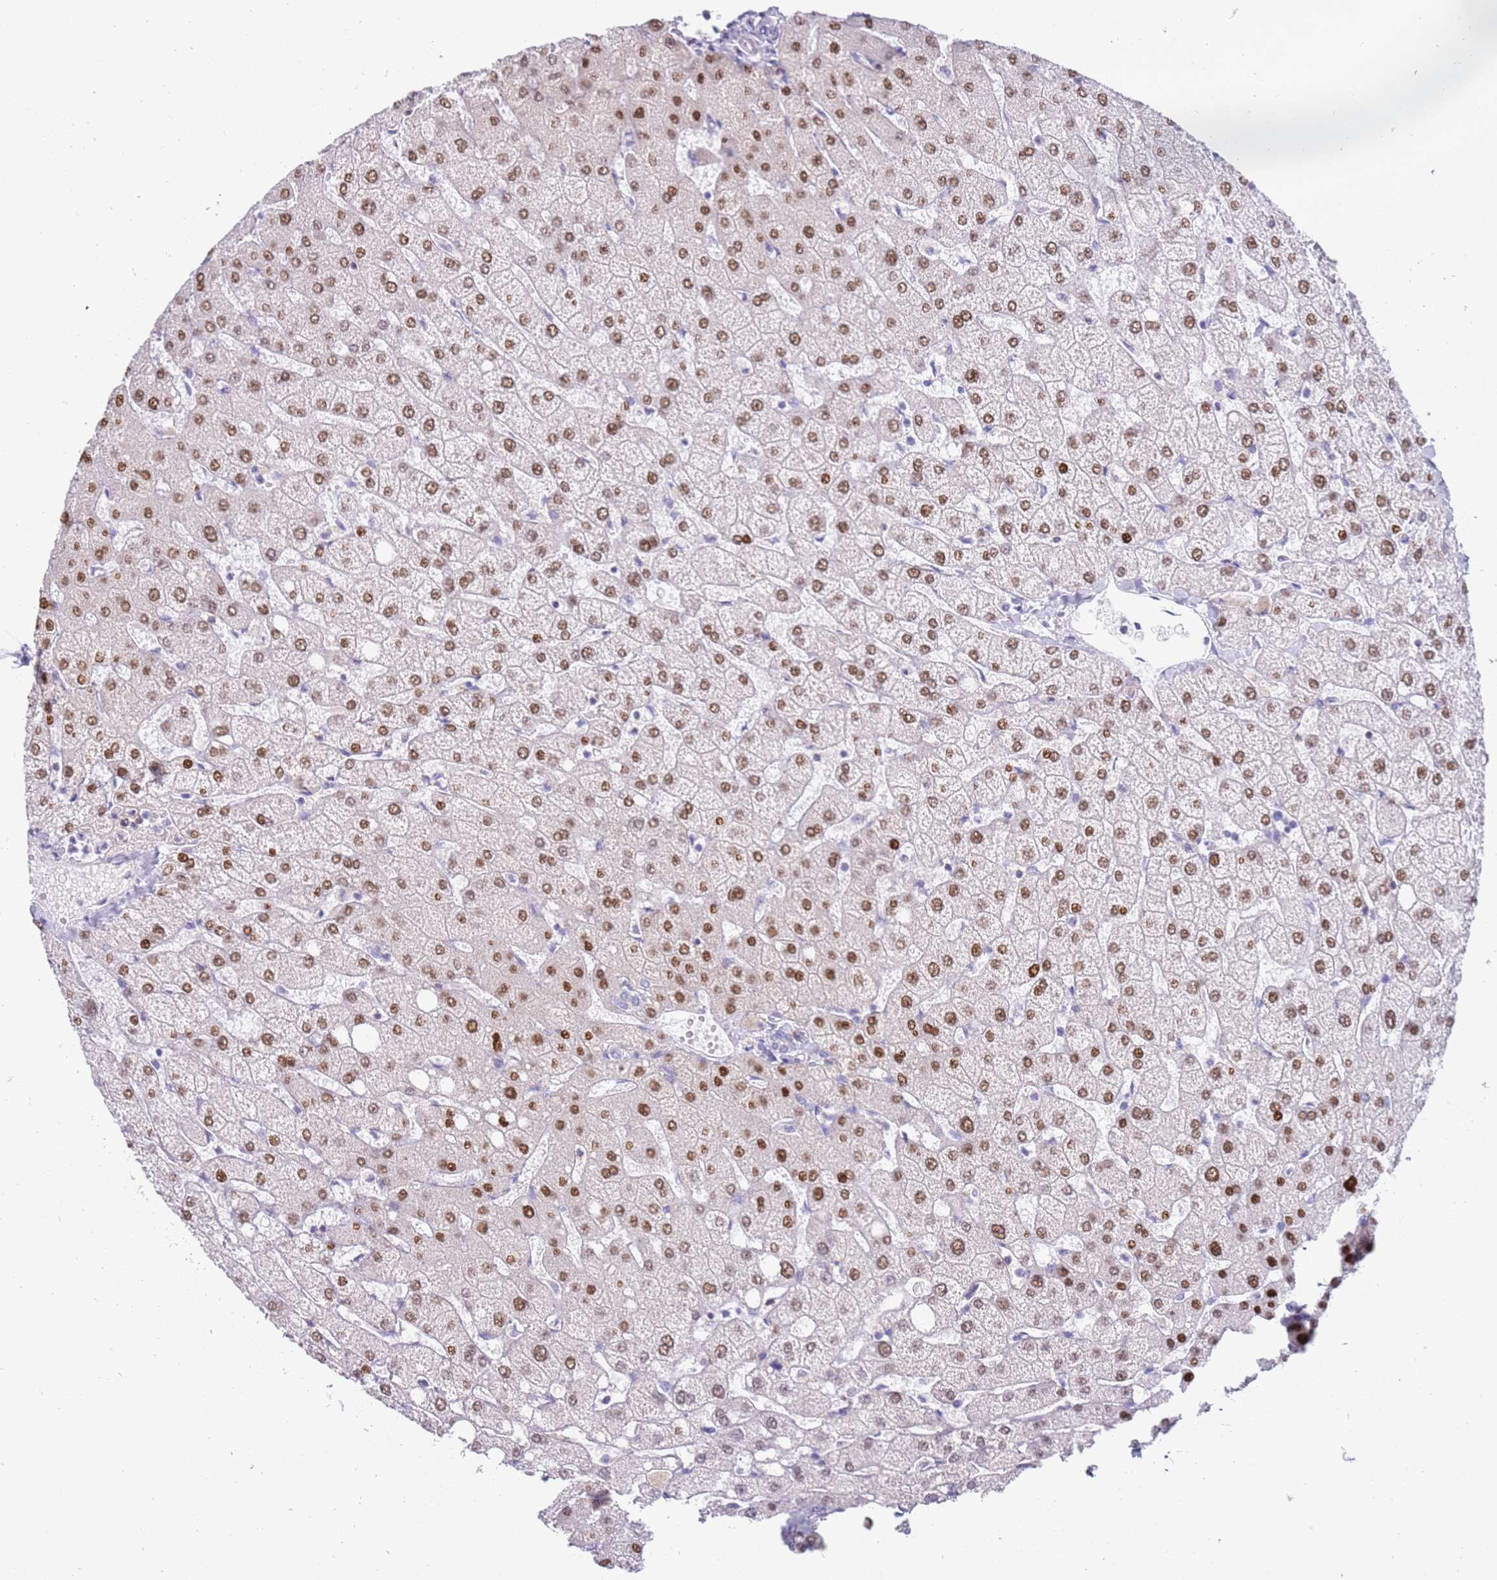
{"staining": {"intensity": "negative", "quantity": "none", "location": "none"}, "tissue": "liver", "cell_type": "Cholangiocytes", "image_type": "normal", "snomed": [{"axis": "morphology", "description": "Normal tissue, NOS"}, {"axis": "topography", "description": "Liver"}], "caption": "DAB (3,3'-diaminobenzidine) immunohistochemical staining of normal human liver demonstrates no significant positivity in cholangiocytes. (Stains: DAB (3,3'-diaminobenzidine) immunohistochemistry with hematoxylin counter stain, Microscopy: brightfield microscopy at high magnification).", "gene": "STK25", "patient": {"sex": "female", "age": 54}}